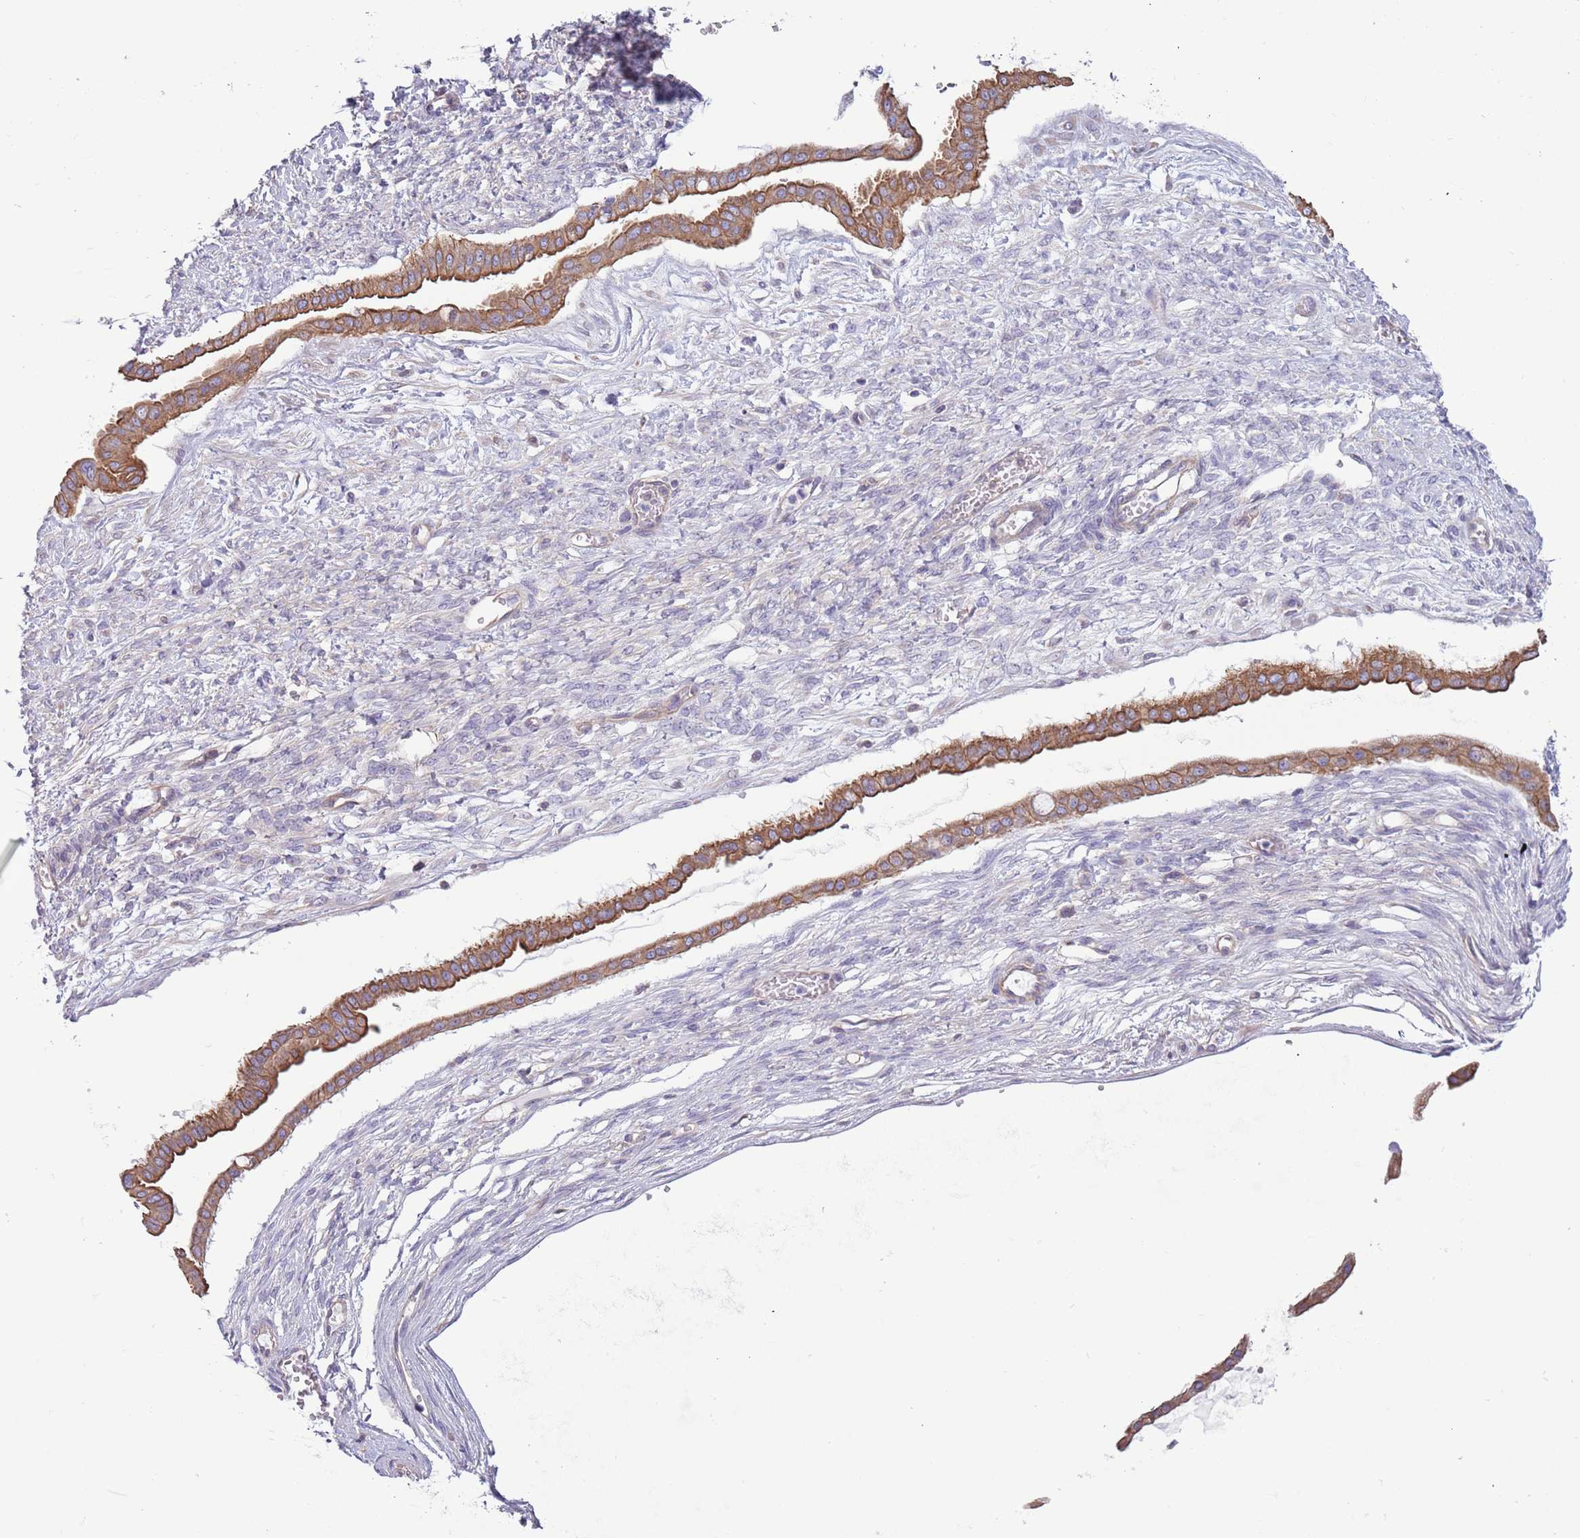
{"staining": {"intensity": "moderate", "quantity": ">75%", "location": "cytoplasmic/membranous"}, "tissue": "ovarian cancer", "cell_type": "Tumor cells", "image_type": "cancer", "snomed": [{"axis": "morphology", "description": "Cystadenocarcinoma, mucinous, NOS"}, {"axis": "topography", "description": "Ovary"}], "caption": "Ovarian mucinous cystadenocarcinoma stained with DAB immunohistochemistry demonstrates medium levels of moderate cytoplasmic/membranous expression in about >75% of tumor cells.", "gene": "RBP3", "patient": {"sex": "female", "age": 73}}